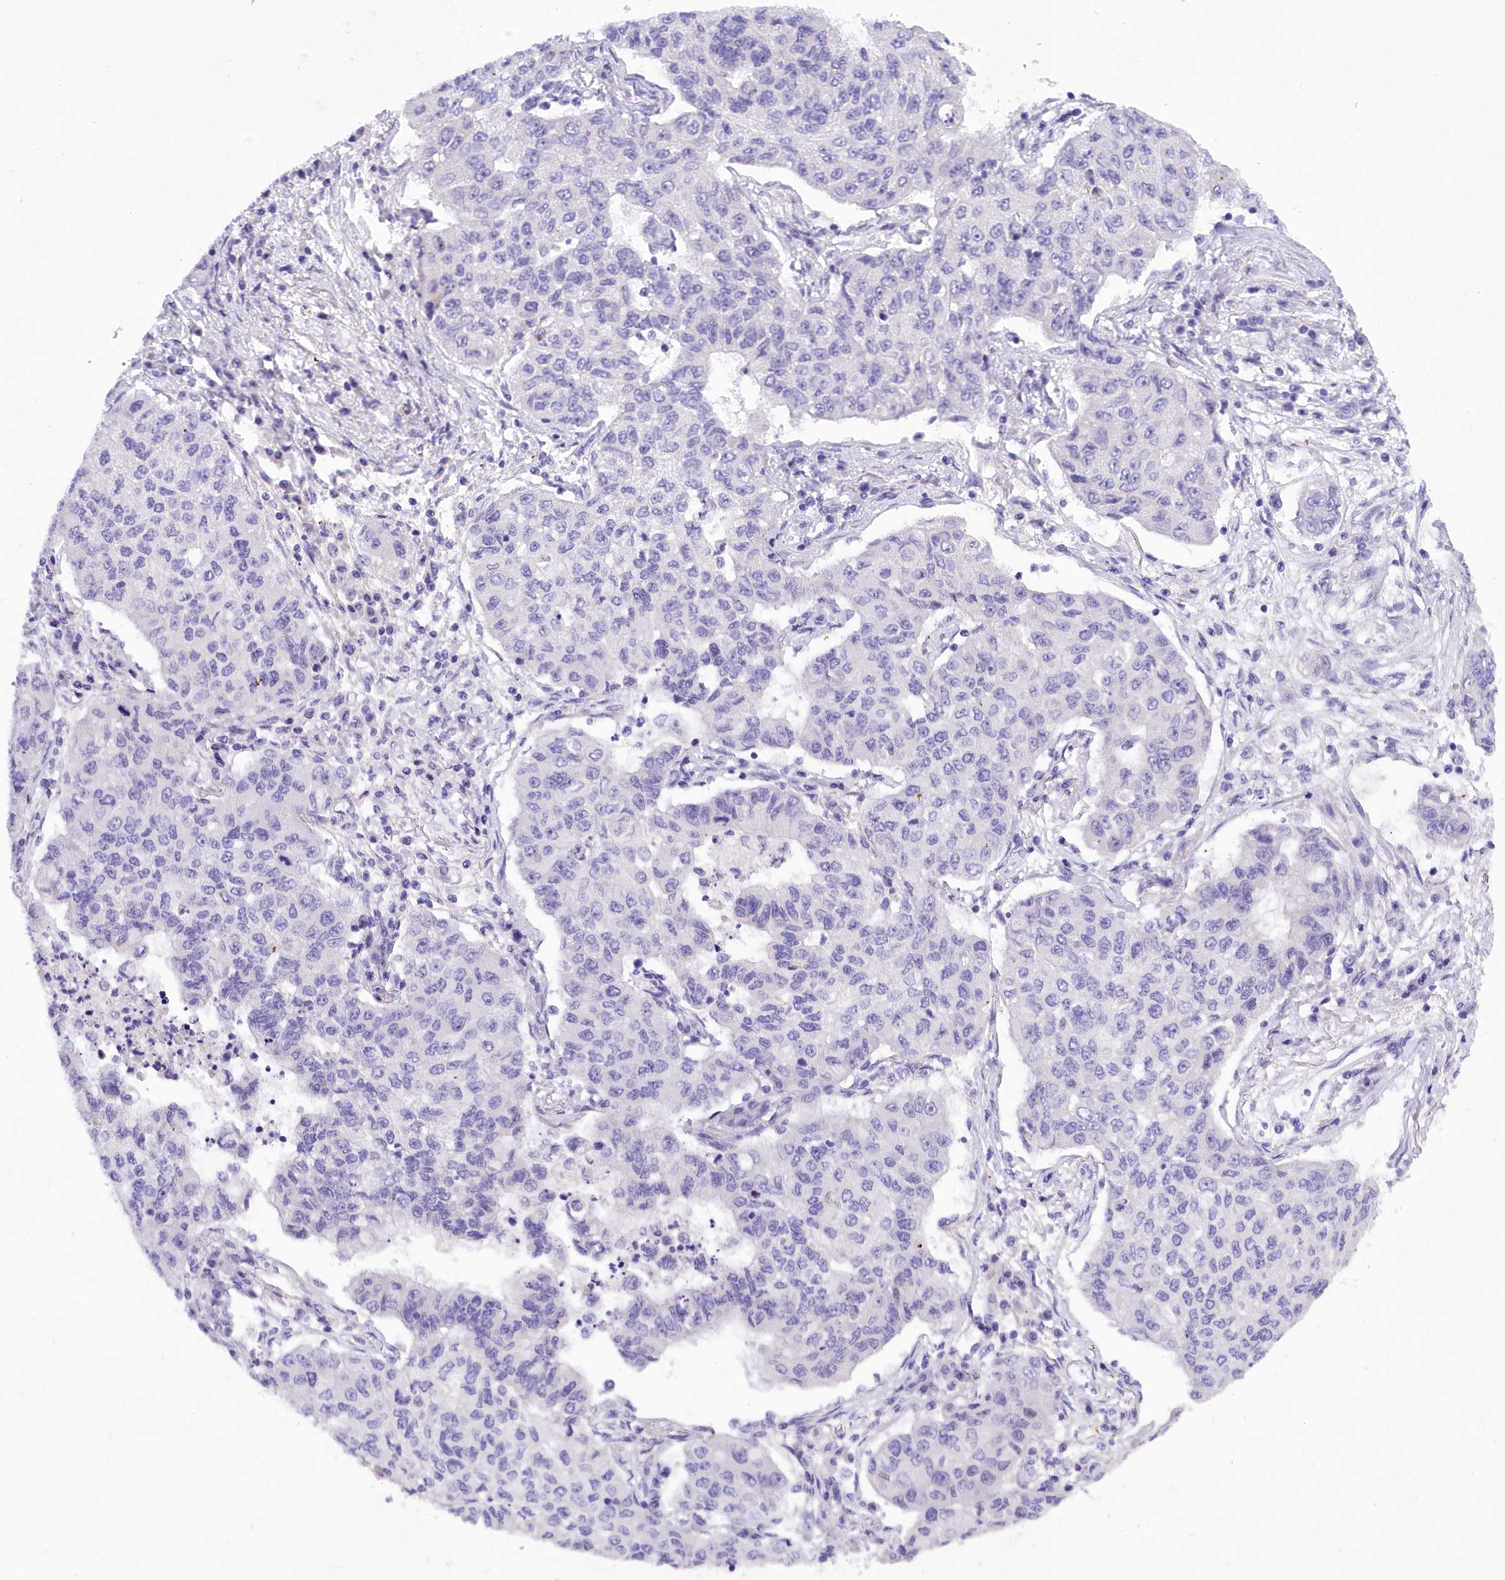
{"staining": {"intensity": "negative", "quantity": "none", "location": "none"}, "tissue": "lung cancer", "cell_type": "Tumor cells", "image_type": "cancer", "snomed": [{"axis": "morphology", "description": "Squamous cell carcinoma, NOS"}, {"axis": "topography", "description": "Lung"}], "caption": "The micrograph reveals no staining of tumor cells in lung squamous cell carcinoma. The staining was performed using DAB to visualize the protein expression in brown, while the nuclei were stained in blue with hematoxylin (Magnification: 20x).", "gene": "TIMM22", "patient": {"sex": "male", "age": 74}}